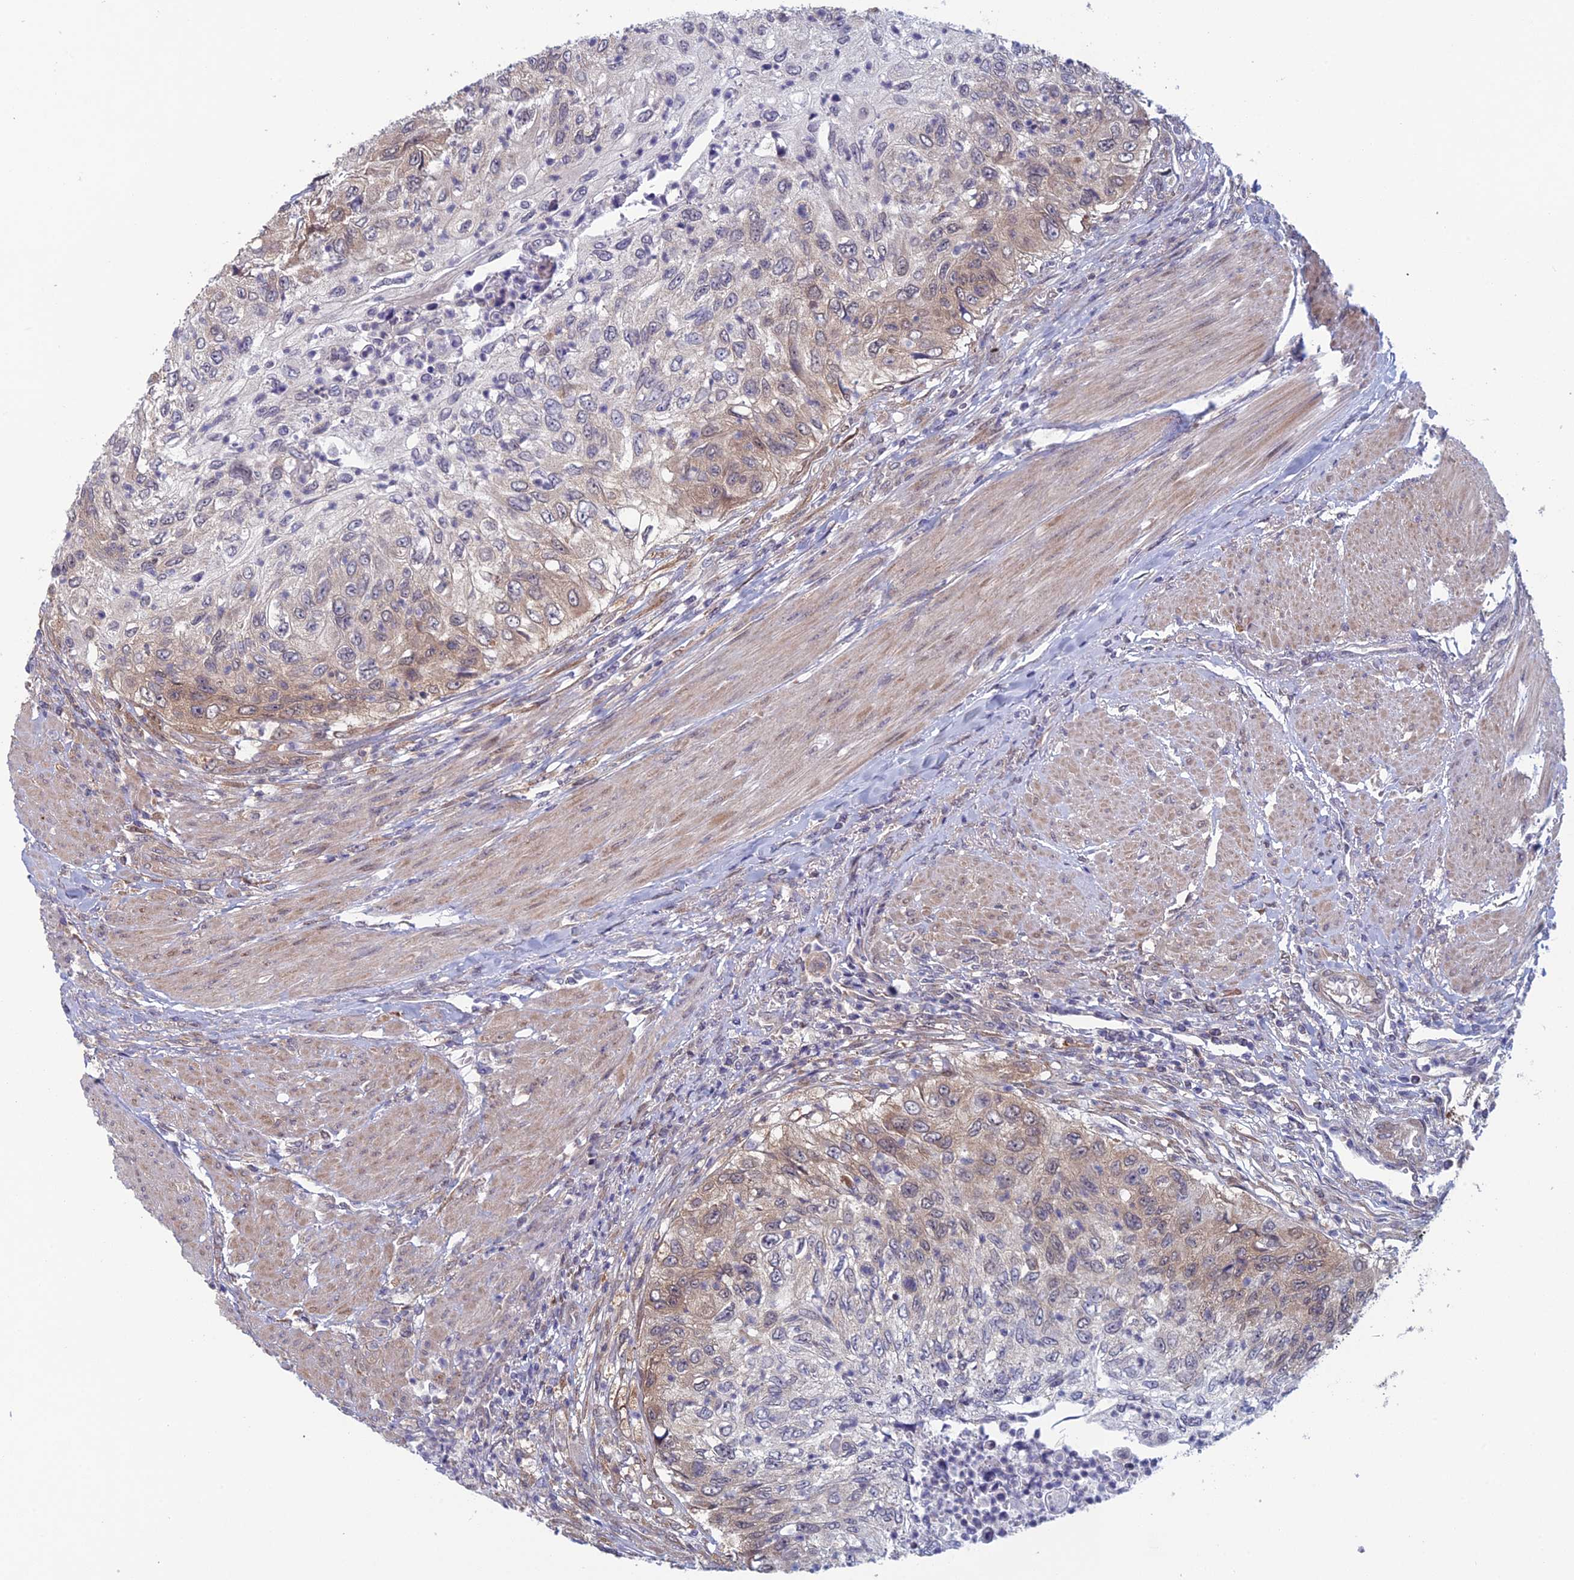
{"staining": {"intensity": "weak", "quantity": "<25%", "location": "cytoplasmic/membranous"}, "tissue": "urothelial cancer", "cell_type": "Tumor cells", "image_type": "cancer", "snomed": [{"axis": "morphology", "description": "Urothelial carcinoma, High grade"}, {"axis": "topography", "description": "Urinary bladder"}], "caption": "This micrograph is of urothelial cancer stained with immunohistochemistry (IHC) to label a protein in brown with the nuclei are counter-stained blue. There is no expression in tumor cells.", "gene": "SRA1", "patient": {"sex": "female", "age": 60}}